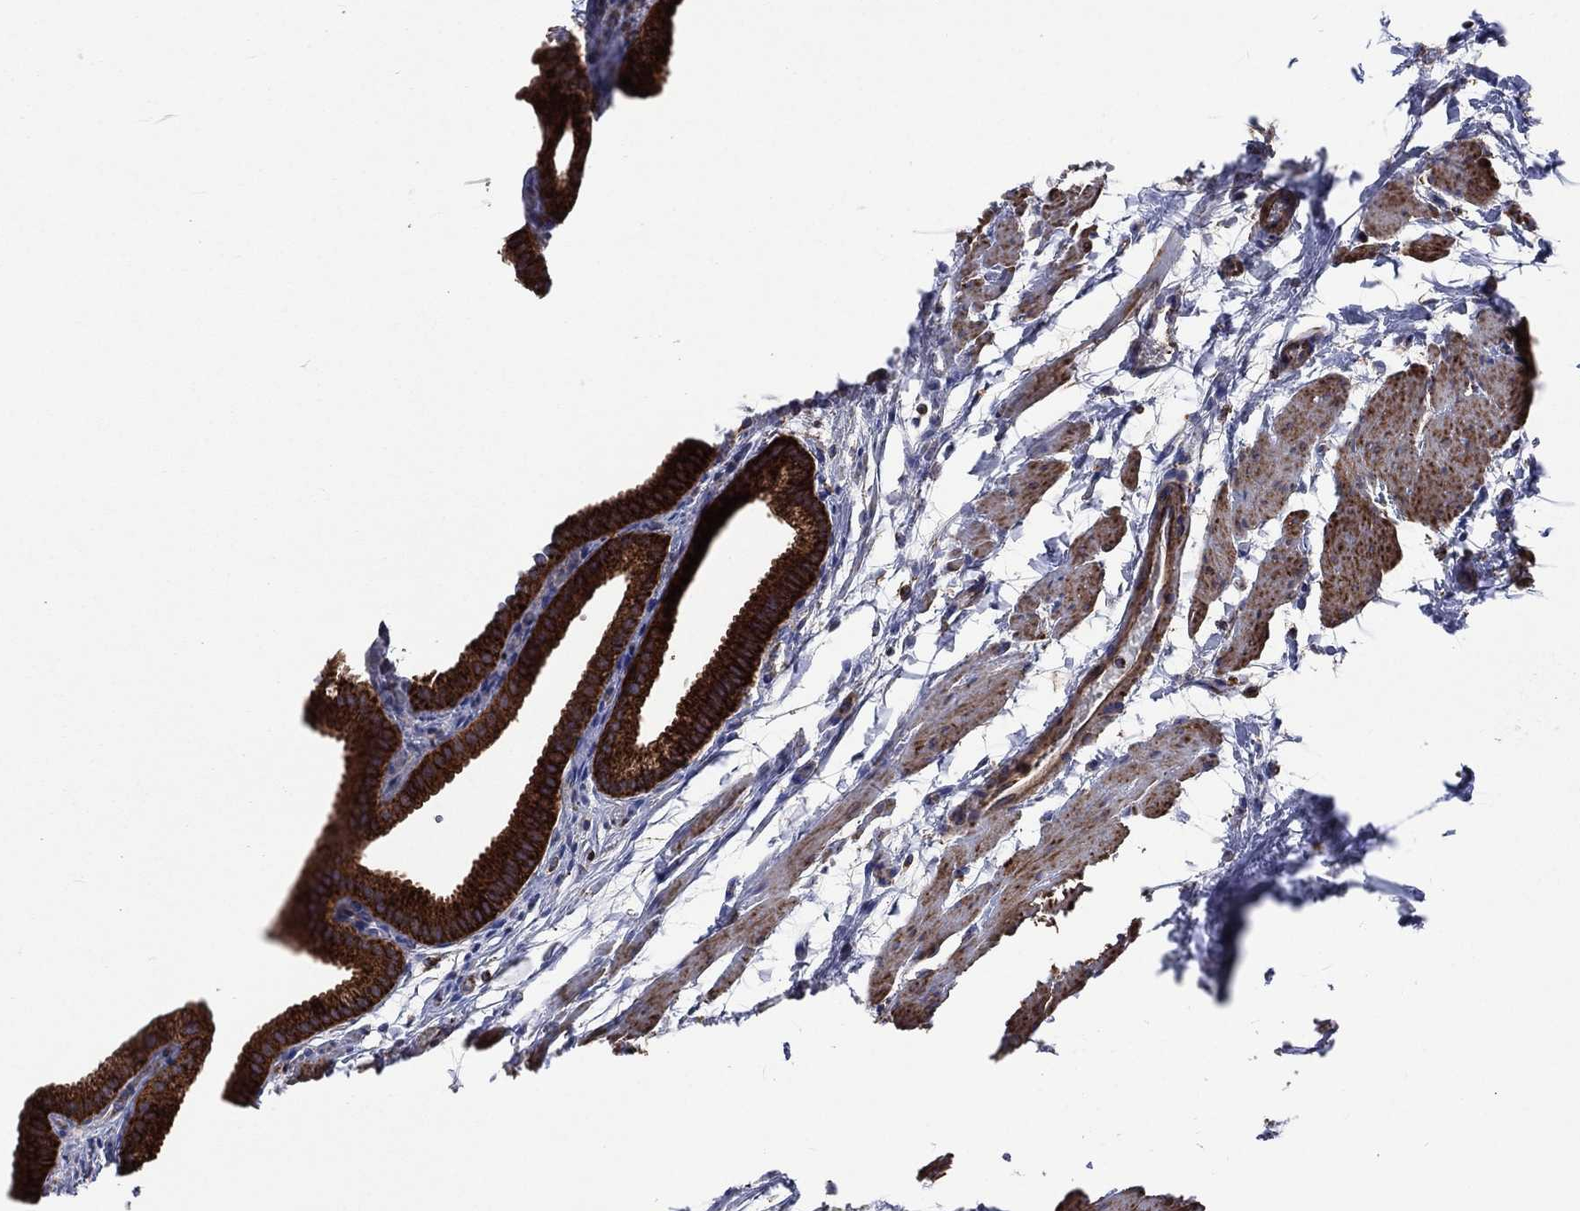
{"staining": {"intensity": "strong", "quantity": ">75%", "location": "cytoplasmic/membranous"}, "tissue": "gallbladder", "cell_type": "Glandular cells", "image_type": "normal", "snomed": [{"axis": "morphology", "description": "Normal tissue, NOS"}, {"axis": "topography", "description": "Gallbladder"}, {"axis": "topography", "description": "Peripheral nerve tissue"}], "caption": "A high-resolution image shows immunohistochemistry staining of benign gallbladder, which displays strong cytoplasmic/membranous expression in about >75% of glandular cells. The staining was performed using DAB, with brown indicating positive protein expression. Nuclei are stained blue with hematoxylin.", "gene": "ANKRD37", "patient": {"sex": "female", "age": 45}}